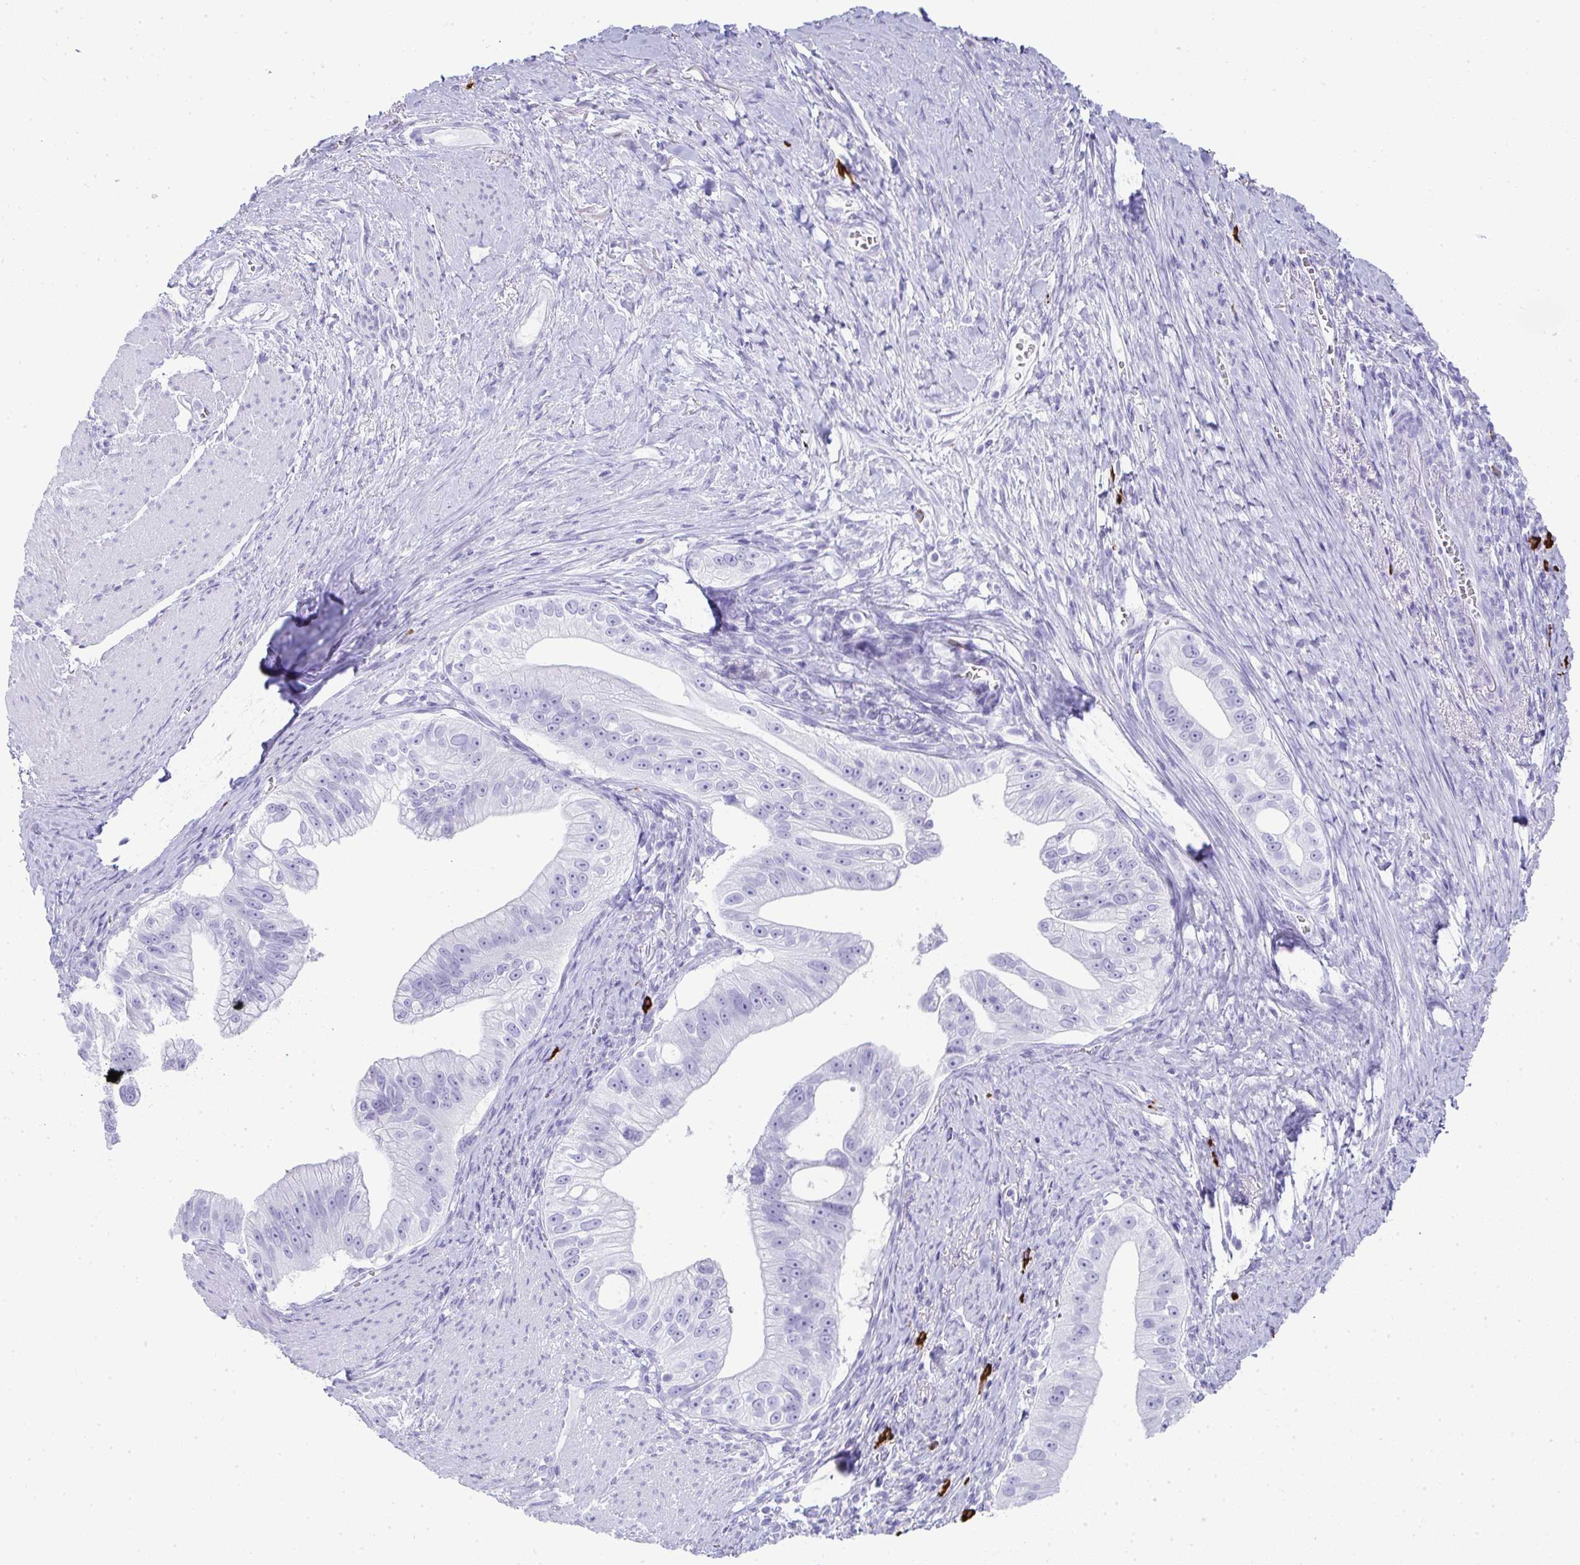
{"staining": {"intensity": "negative", "quantity": "none", "location": "none"}, "tissue": "pancreatic cancer", "cell_type": "Tumor cells", "image_type": "cancer", "snomed": [{"axis": "morphology", "description": "Adenocarcinoma, NOS"}, {"axis": "topography", "description": "Pancreas"}], "caption": "Human pancreatic cancer (adenocarcinoma) stained for a protein using immunohistochemistry demonstrates no expression in tumor cells.", "gene": "CDADC1", "patient": {"sex": "male", "age": 70}}